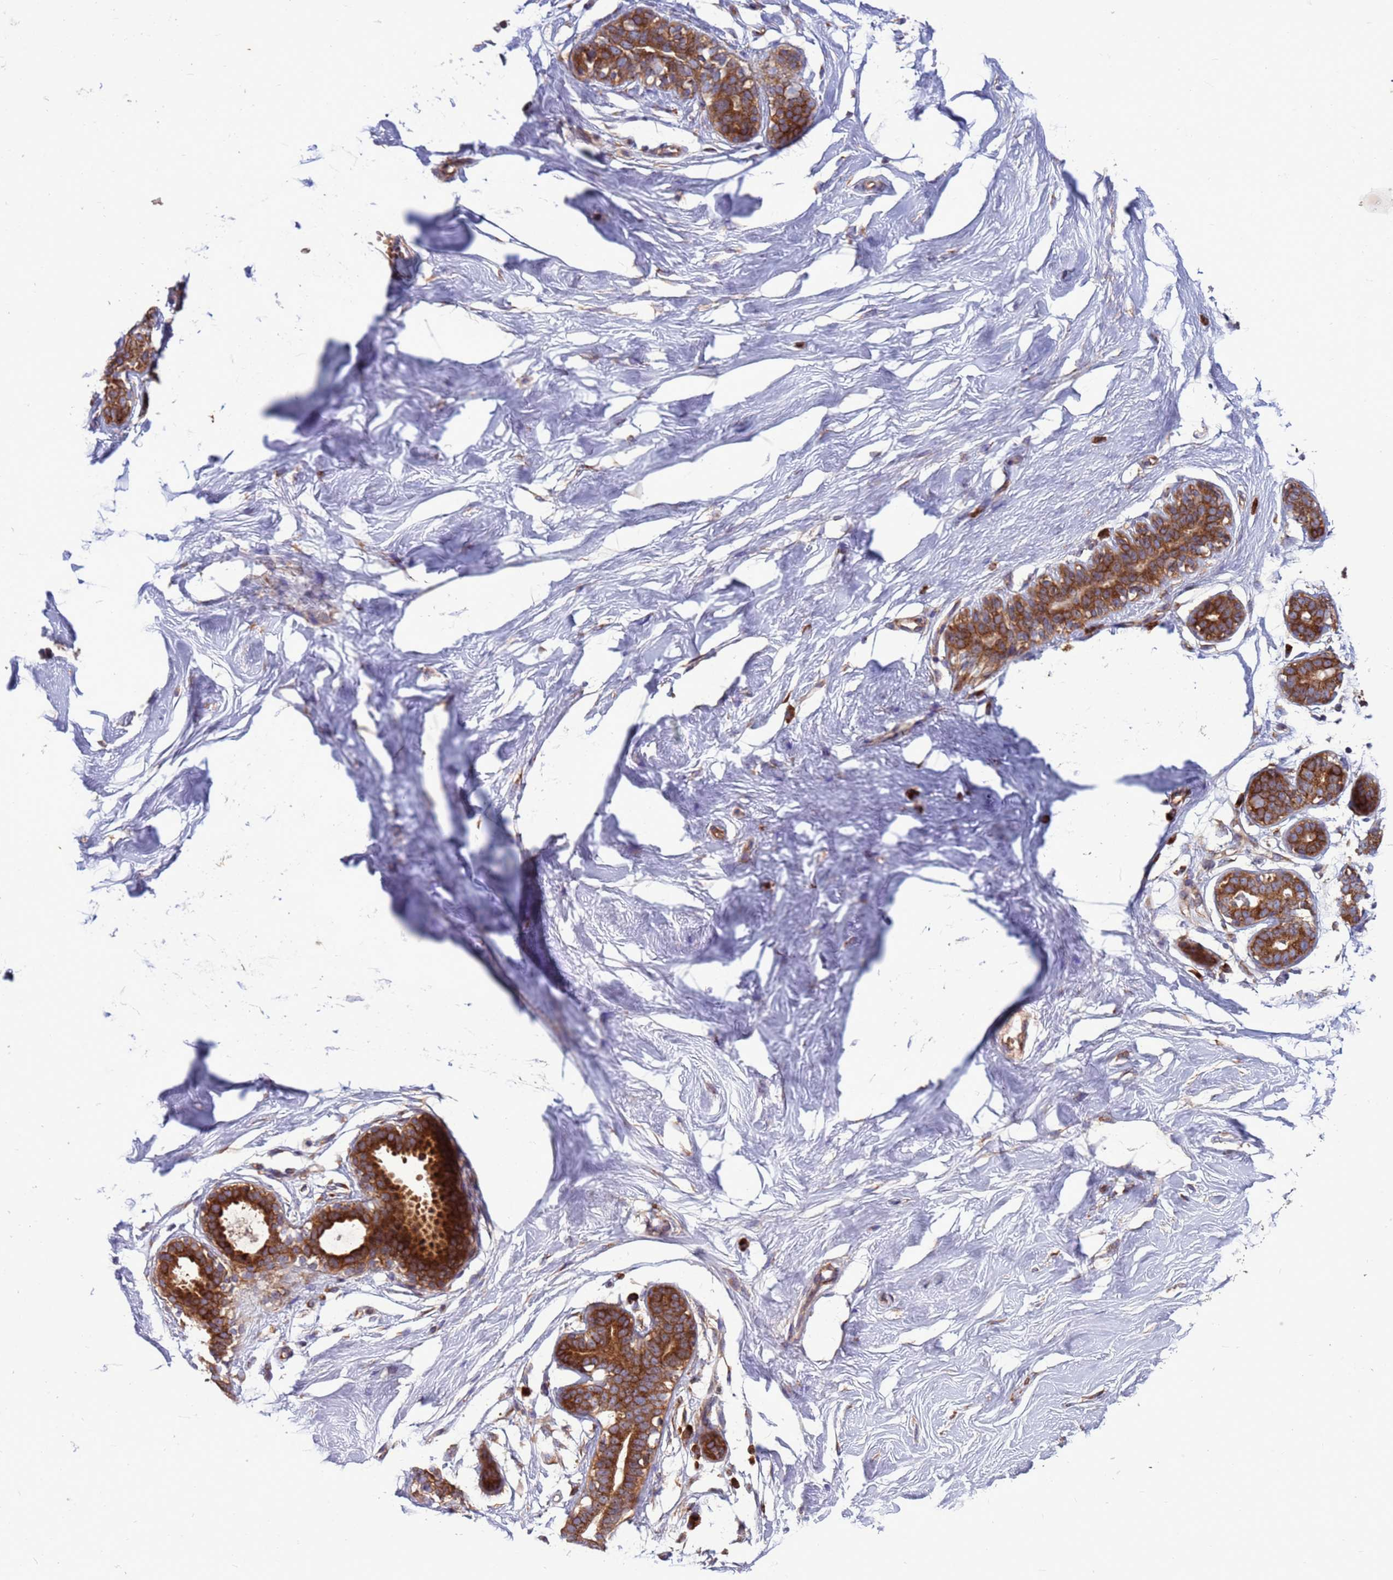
{"staining": {"intensity": "negative", "quantity": "none", "location": "none"}, "tissue": "breast", "cell_type": "Adipocytes", "image_type": "normal", "snomed": [{"axis": "morphology", "description": "Normal tissue, NOS"}, {"axis": "morphology", "description": "Adenoma, NOS"}, {"axis": "topography", "description": "Breast"}], "caption": "This image is of benign breast stained with IHC to label a protein in brown with the nuclei are counter-stained blue. There is no expression in adipocytes.", "gene": "ZC3HAV1", "patient": {"sex": "female", "age": 23}}